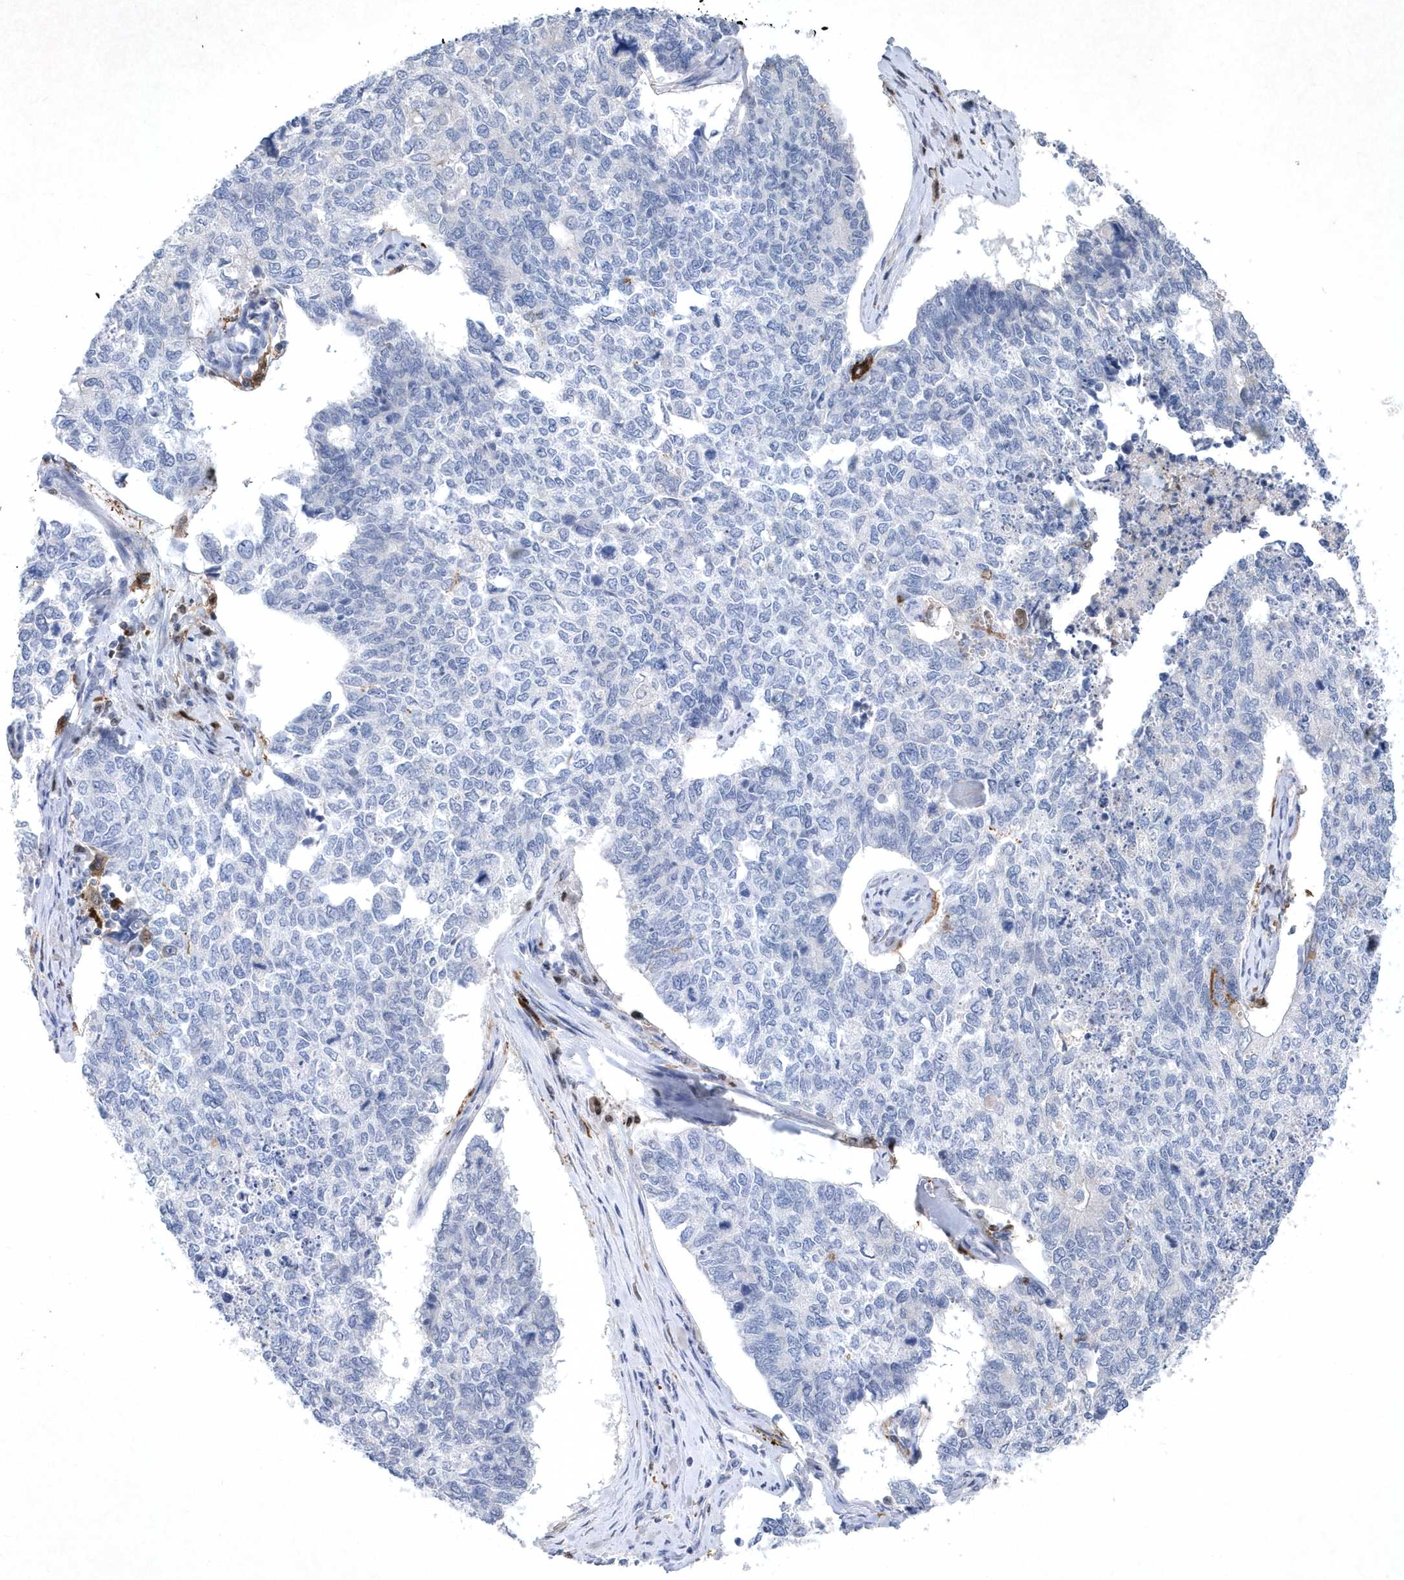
{"staining": {"intensity": "negative", "quantity": "none", "location": "none"}, "tissue": "cervical cancer", "cell_type": "Tumor cells", "image_type": "cancer", "snomed": [{"axis": "morphology", "description": "Squamous cell carcinoma, NOS"}, {"axis": "topography", "description": "Cervix"}], "caption": "High power microscopy histopathology image of an IHC histopathology image of squamous cell carcinoma (cervical), revealing no significant staining in tumor cells.", "gene": "BHLHA15", "patient": {"sex": "female", "age": 63}}